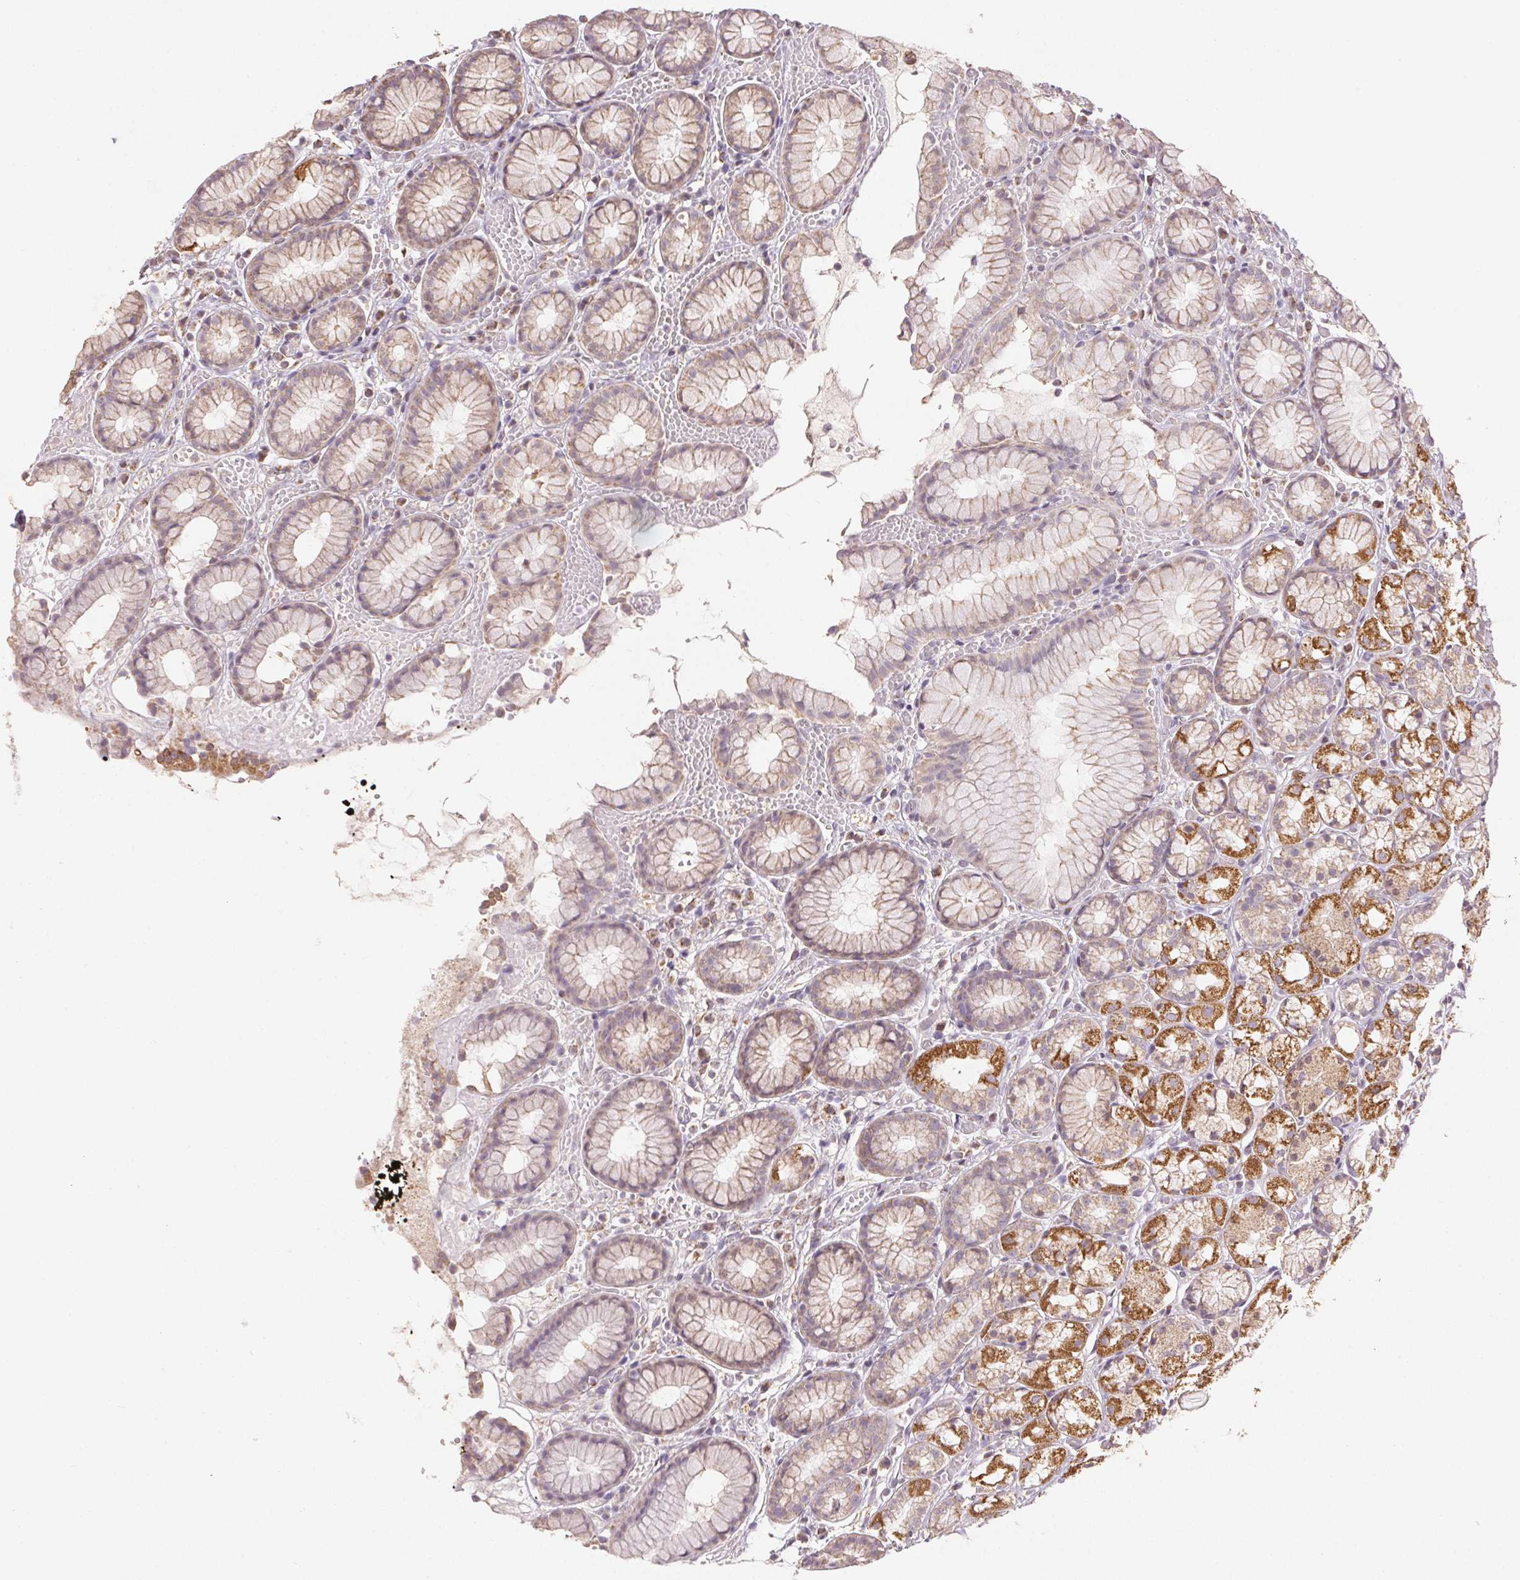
{"staining": {"intensity": "strong", "quantity": "25%-75%", "location": "cytoplasmic/membranous"}, "tissue": "stomach", "cell_type": "Glandular cells", "image_type": "normal", "snomed": [{"axis": "morphology", "description": "Normal tissue, NOS"}, {"axis": "topography", "description": "Smooth muscle"}, {"axis": "topography", "description": "Stomach"}], "caption": "Protein staining exhibits strong cytoplasmic/membranous expression in about 25%-75% of glandular cells in normal stomach. The protein is shown in brown color, while the nuclei are stained blue.", "gene": "CLASP1", "patient": {"sex": "male", "age": 70}}